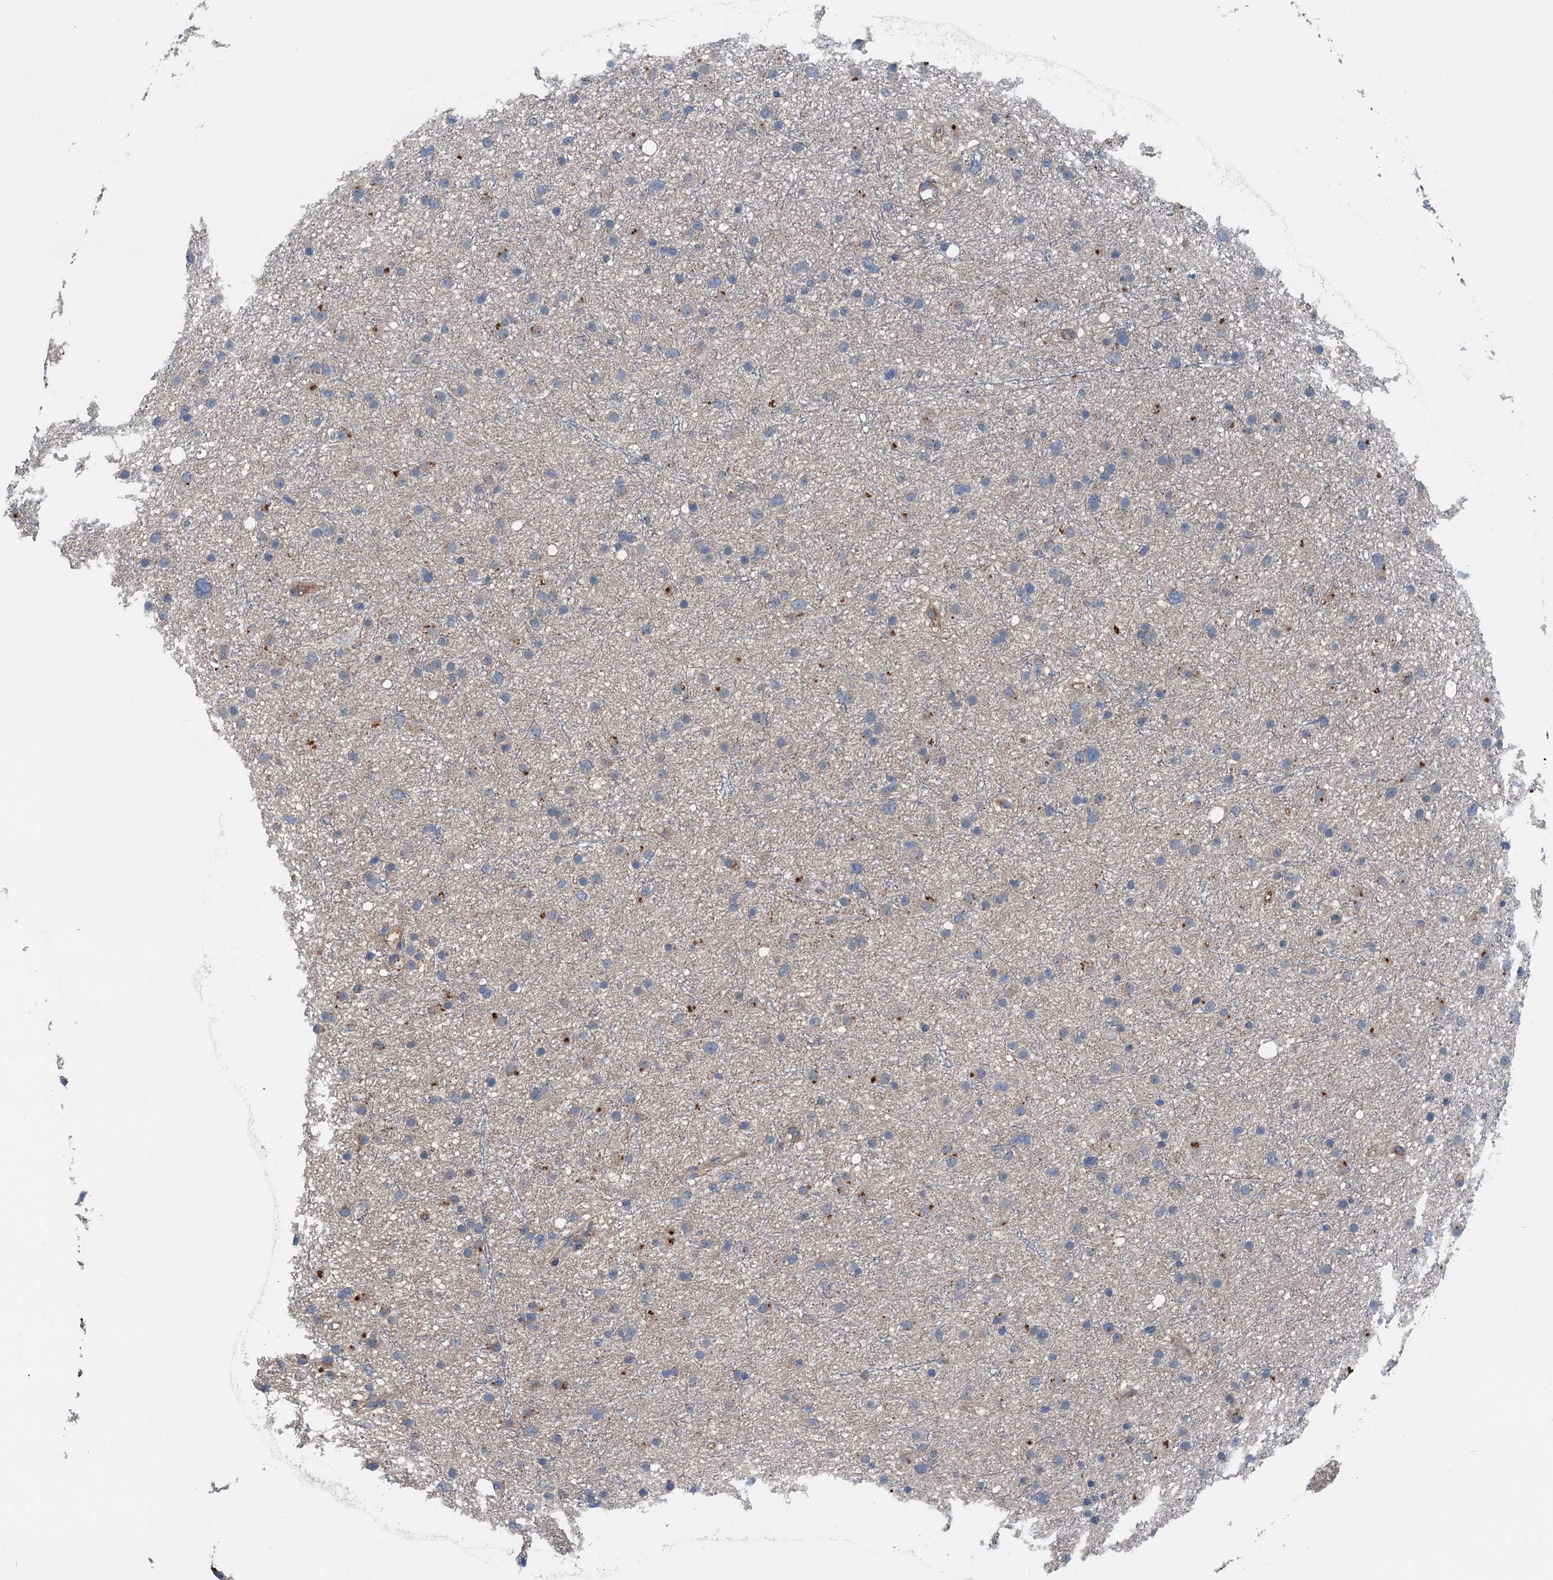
{"staining": {"intensity": "negative", "quantity": "none", "location": "none"}, "tissue": "glioma", "cell_type": "Tumor cells", "image_type": "cancer", "snomed": [{"axis": "morphology", "description": "Glioma, malignant, Low grade"}, {"axis": "topography", "description": "Cerebral cortex"}], "caption": "Tumor cells are negative for brown protein staining in malignant low-grade glioma. (DAB (3,3'-diaminobenzidine) IHC with hematoxylin counter stain).", "gene": "SLC2A10", "patient": {"sex": "female", "age": 39}}